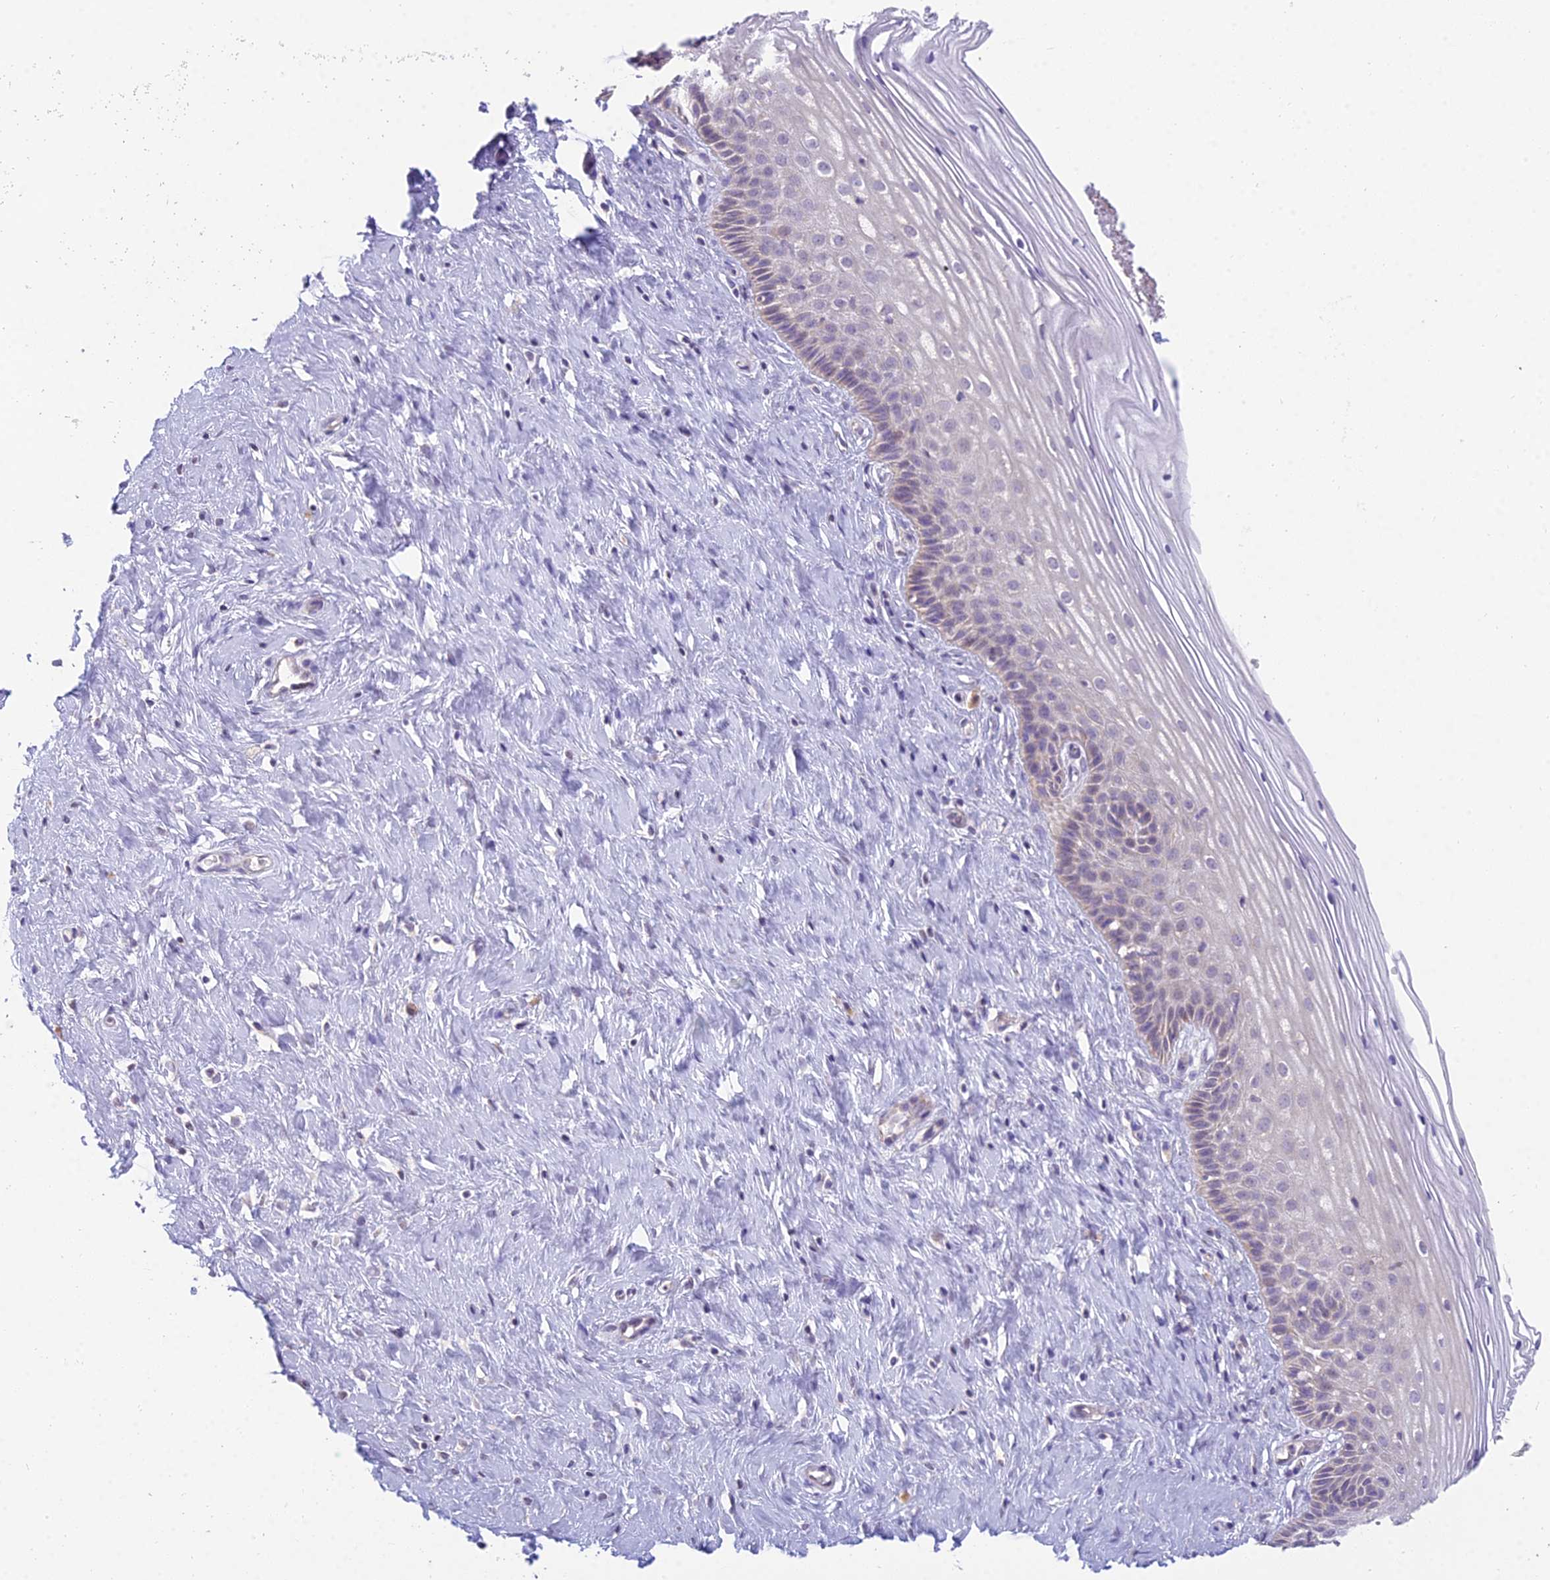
{"staining": {"intensity": "negative", "quantity": "none", "location": "none"}, "tissue": "cervix", "cell_type": "Glandular cells", "image_type": "normal", "snomed": [{"axis": "morphology", "description": "Normal tissue, NOS"}, {"axis": "topography", "description": "Cervix"}], "caption": "The micrograph displays no staining of glandular cells in benign cervix.", "gene": "CFAP206", "patient": {"sex": "female", "age": 33}}